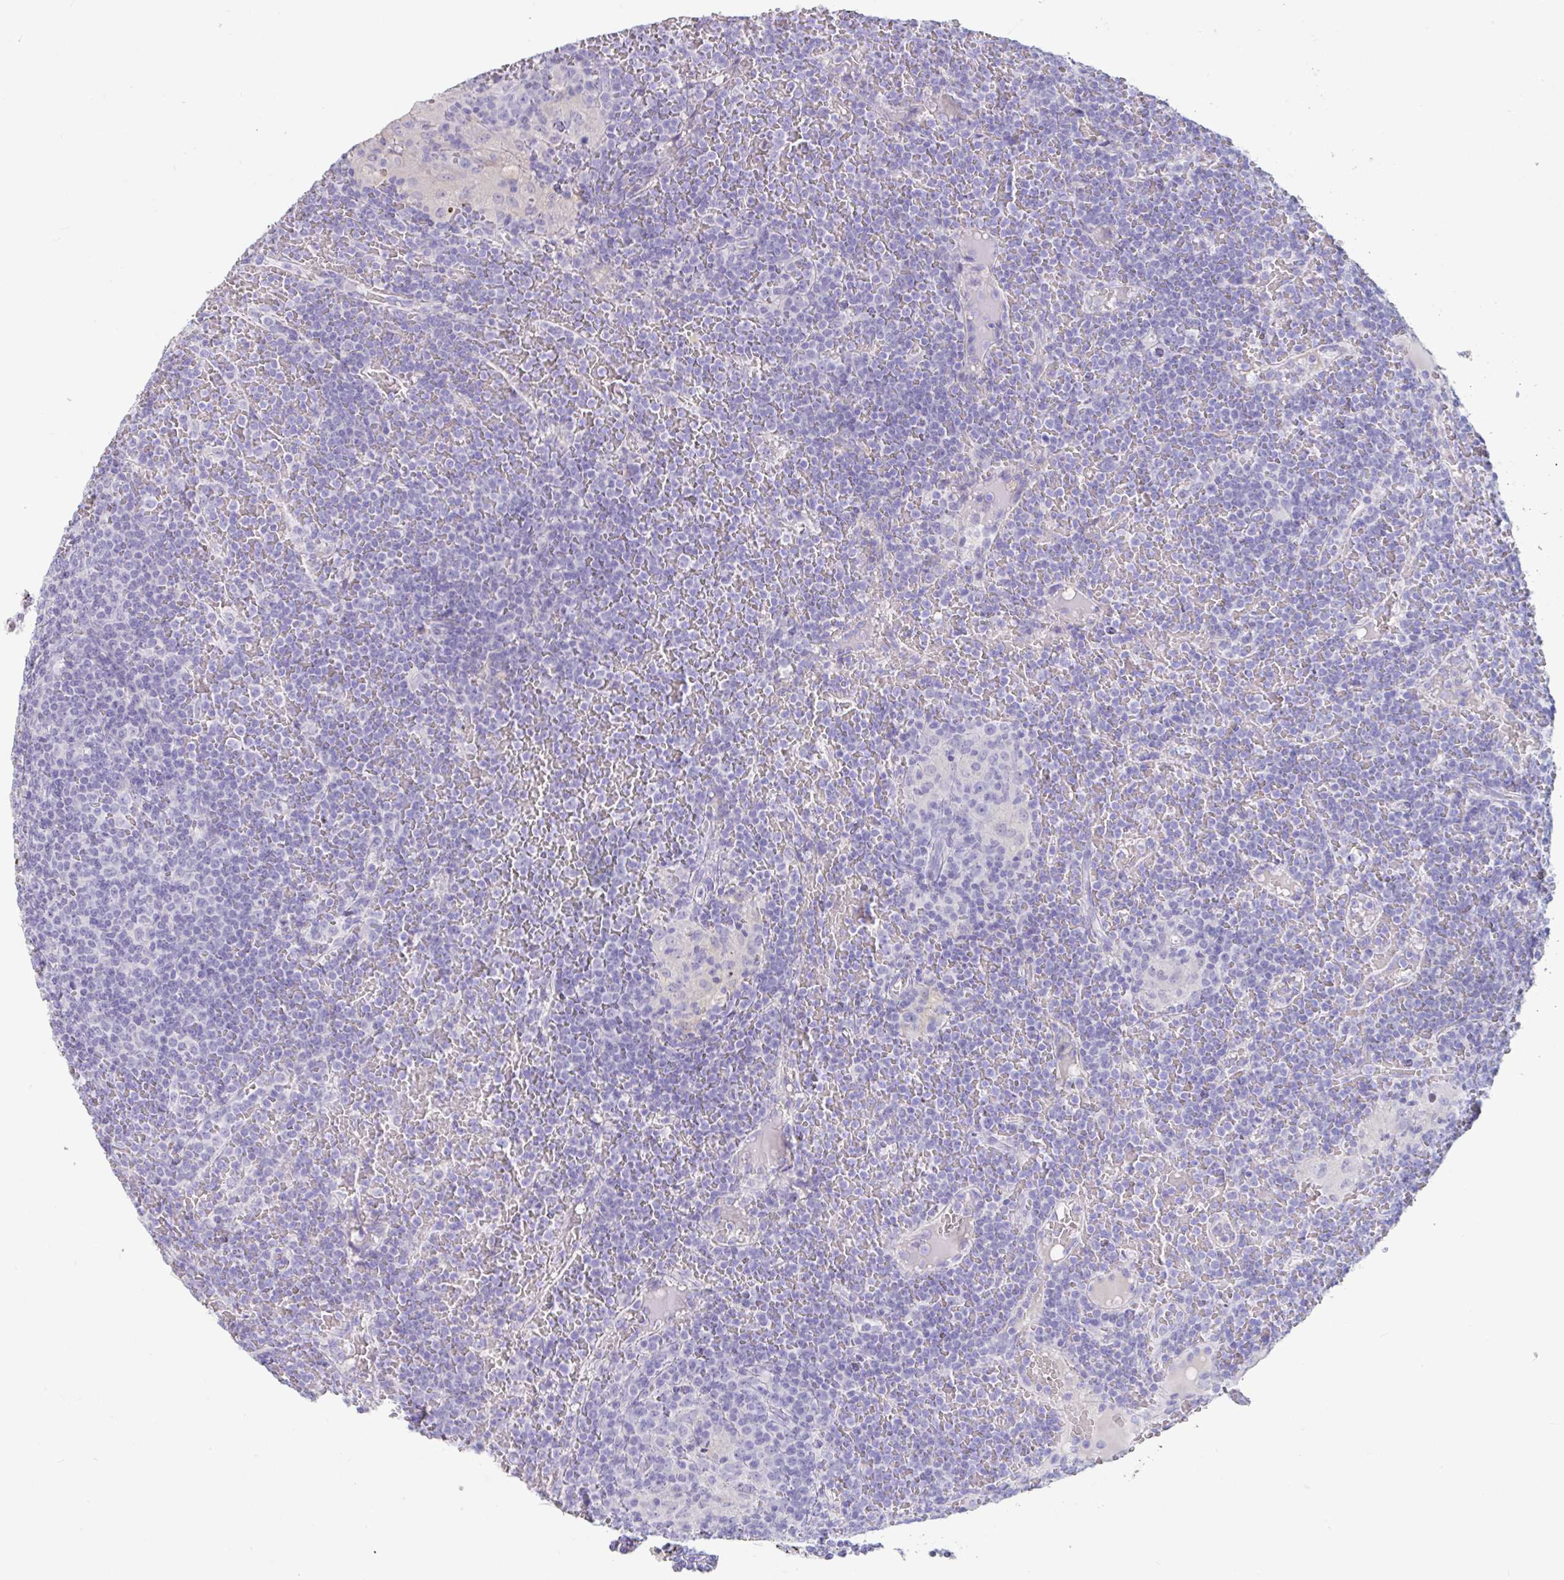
{"staining": {"intensity": "negative", "quantity": "none", "location": "none"}, "tissue": "lymphoma", "cell_type": "Tumor cells", "image_type": "cancer", "snomed": [{"axis": "morphology", "description": "Malignant lymphoma, non-Hodgkin's type, Low grade"}, {"axis": "topography", "description": "Spleen"}], "caption": "Histopathology image shows no protein expression in tumor cells of lymphoma tissue.", "gene": "TNNC1", "patient": {"sex": "female", "age": 19}}